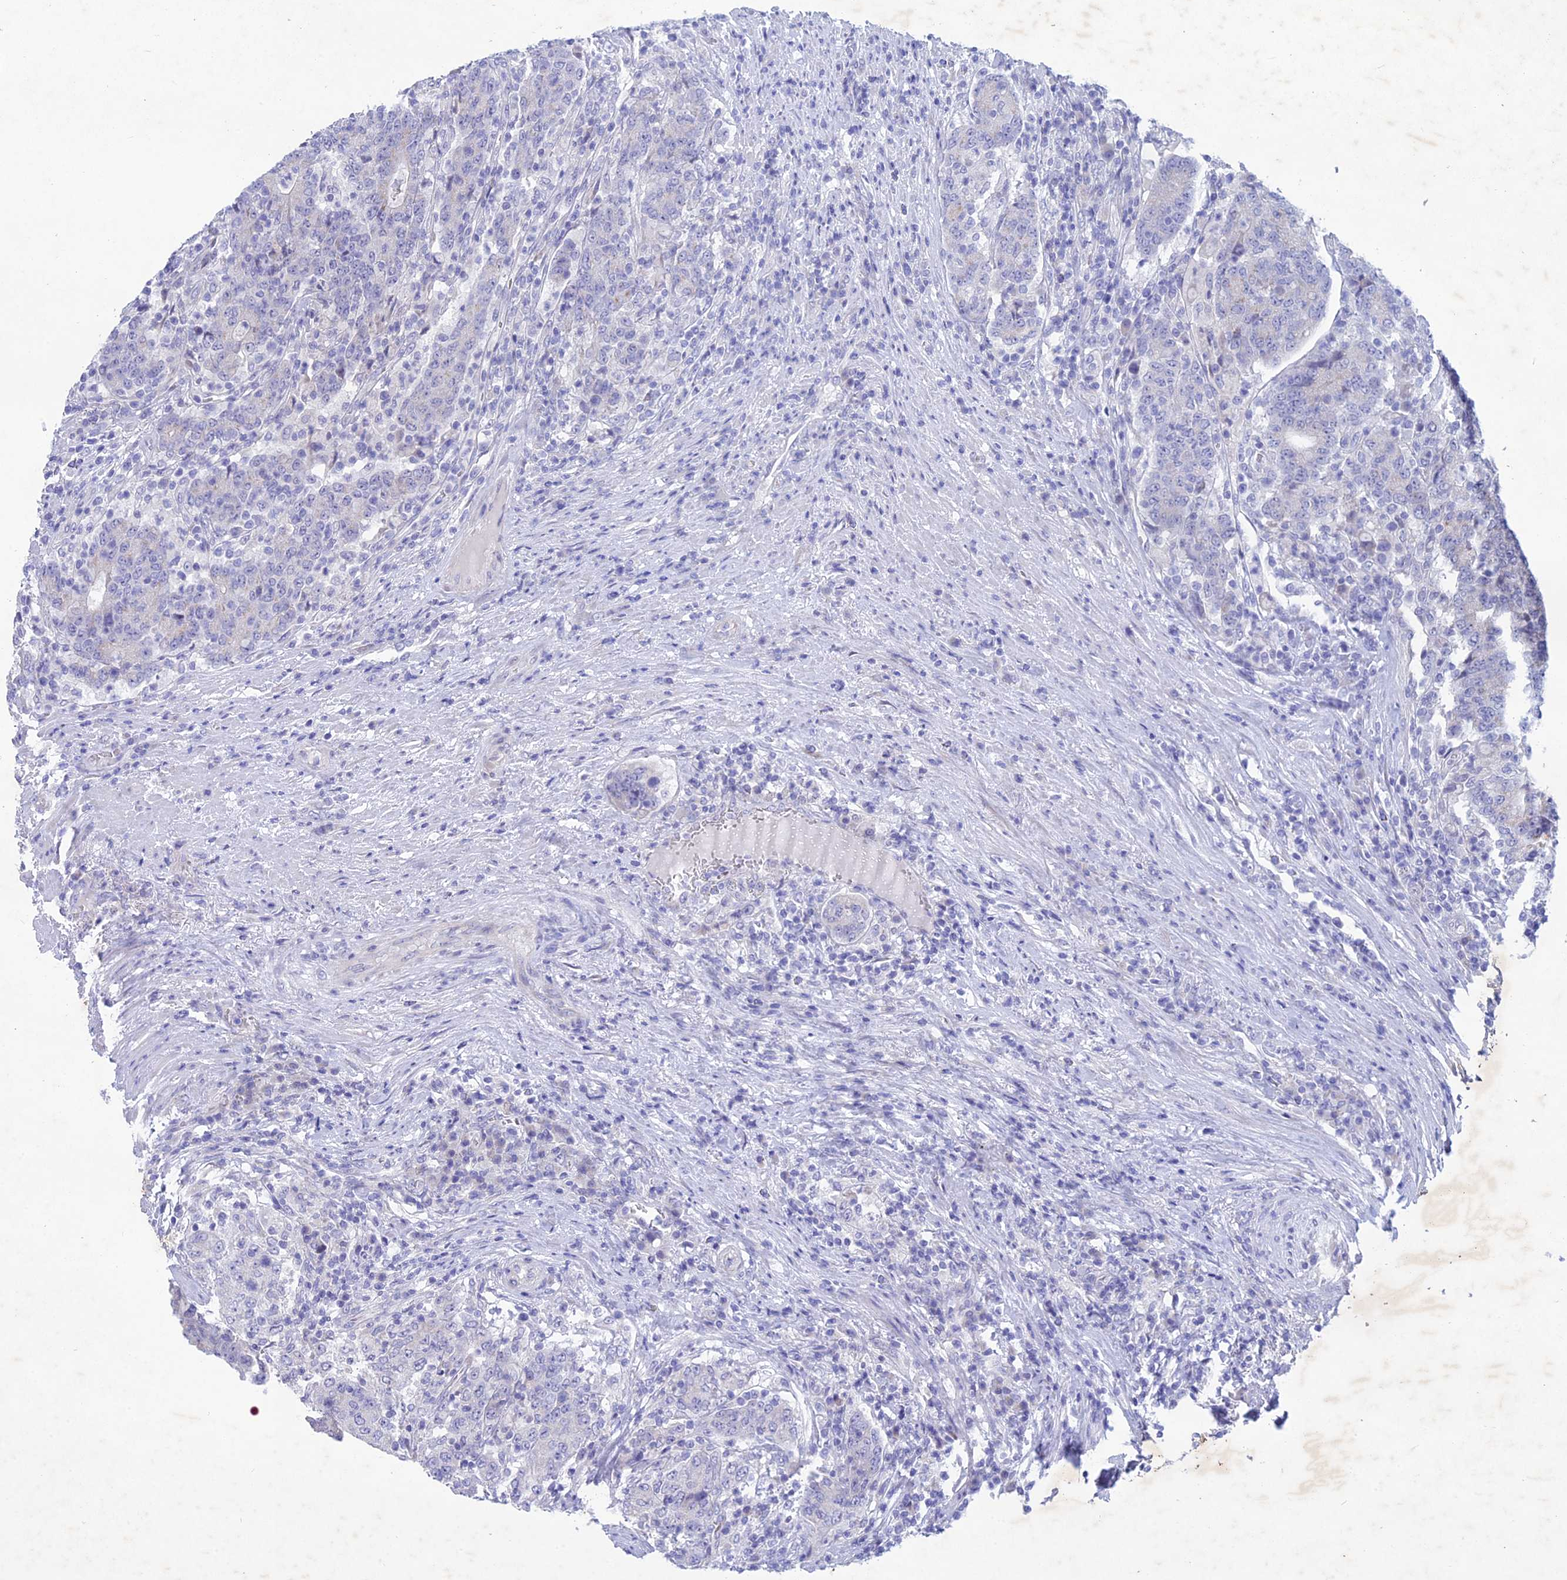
{"staining": {"intensity": "negative", "quantity": "none", "location": "none"}, "tissue": "colorectal cancer", "cell_type": "Tumor cells", "image_type": "cancer", "snomed": [{"axis": "morphology", "description": "Adenocarcinoma, NOS"}, {"axis": "topography", "description": "Colon"}], "caption": "Immunohistochemistry (IHC) photomicrograph of neoplastic tissue: human colorectal cancer (adenocarcinoma) stained with DAB (3,3'-diaminobenzidine) demonstrates no significant protein expression in tumor cells. (DAB immunohistochemistry with hematoxylin counter stain).", "gene": "BTBD19", "patient": {"sex": "female", "age": 75}}